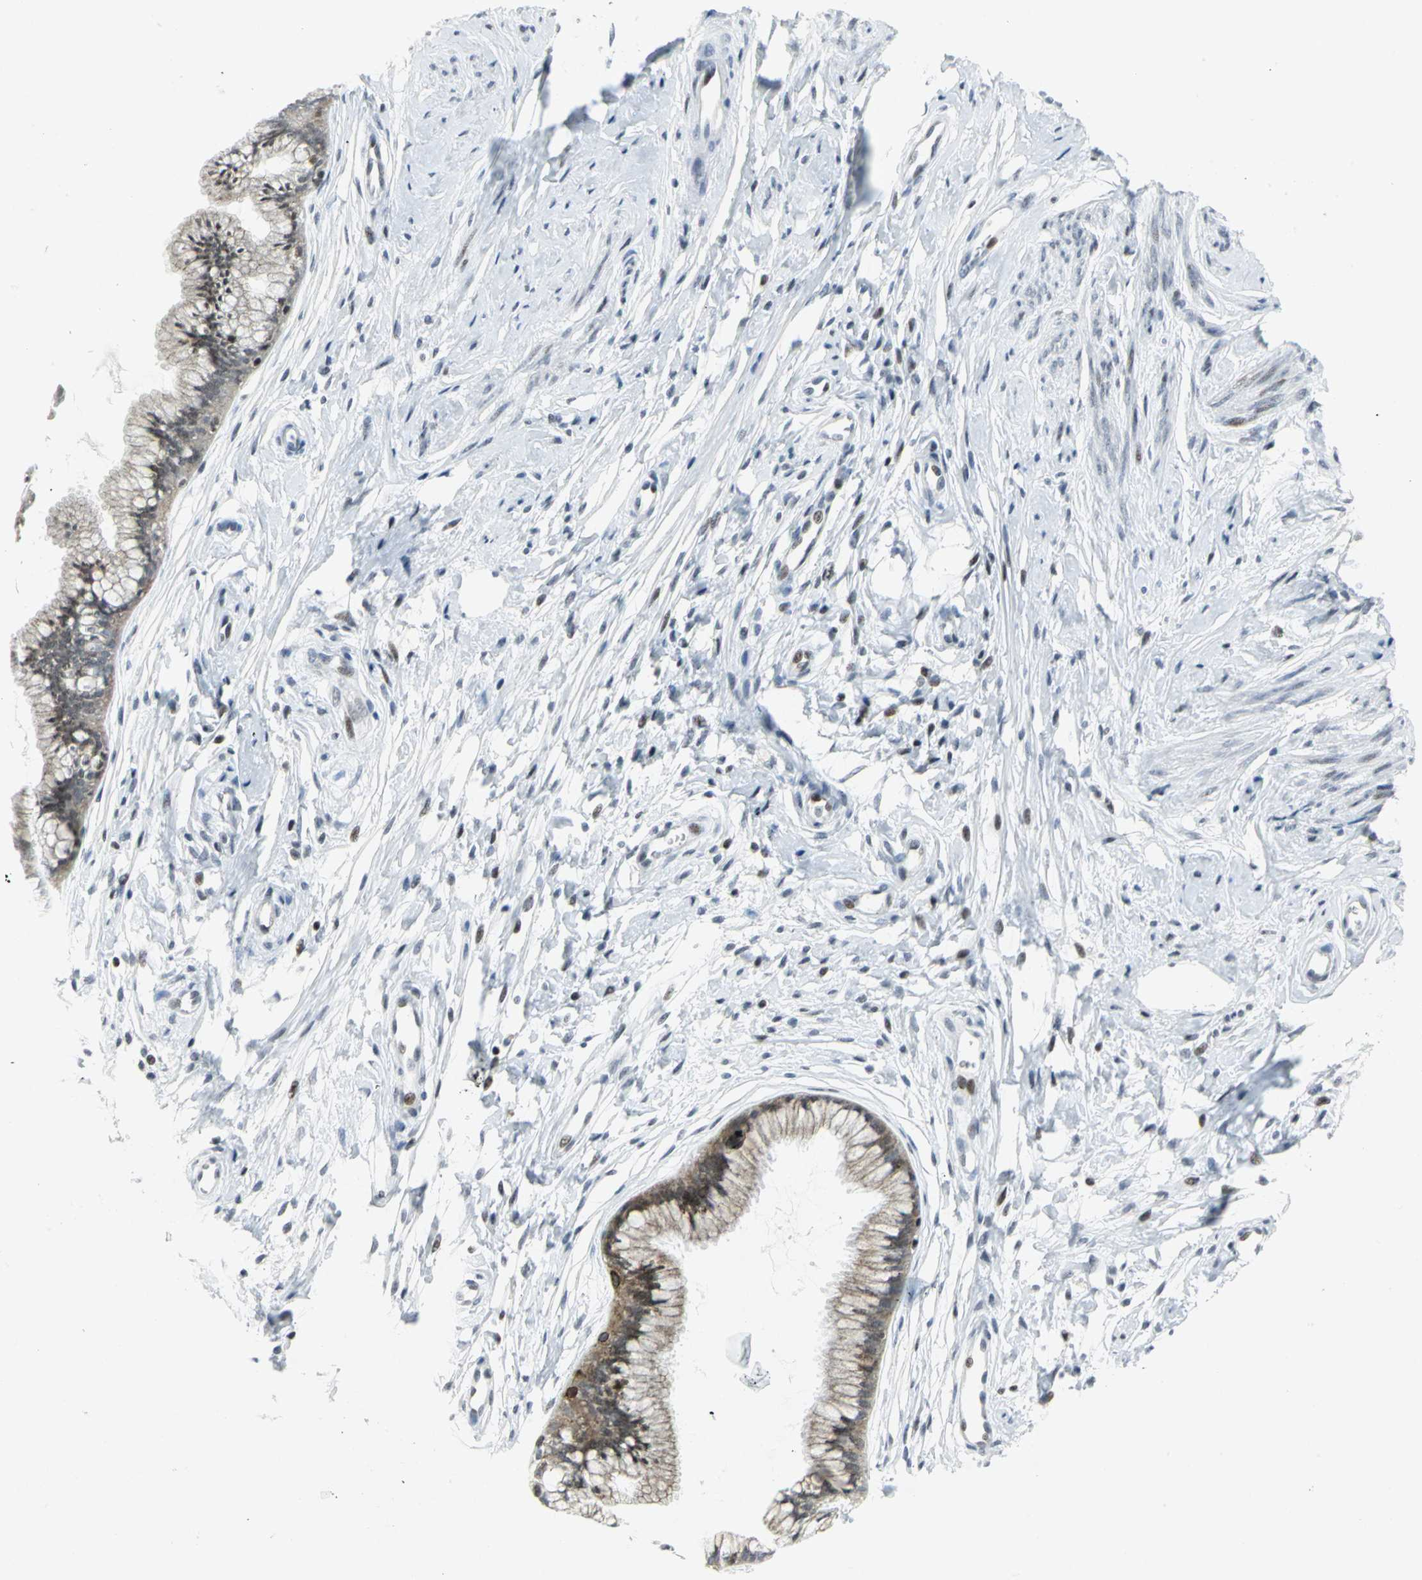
{"staining": {"intensity": "weak", "quantity": "25%-75%", "location": "cytoplasmic/membranous"}, "tissue": "cervix", "cell_type": "Glandular cells", "image_type": "normal", "snomed": [{"axis": "morphology", "description": "Normal tissue, NOS"}, {"axis": "topography", "description": "Cervix"}], "caption": "Immunohistochemical staining of normal human cervix demonstrates low levels of weak cytoplasmic/membranous staining in about 25%-75% of glandular cells.", "gene": "RPA1", "patient": {"sex": "female", "age": 39}}